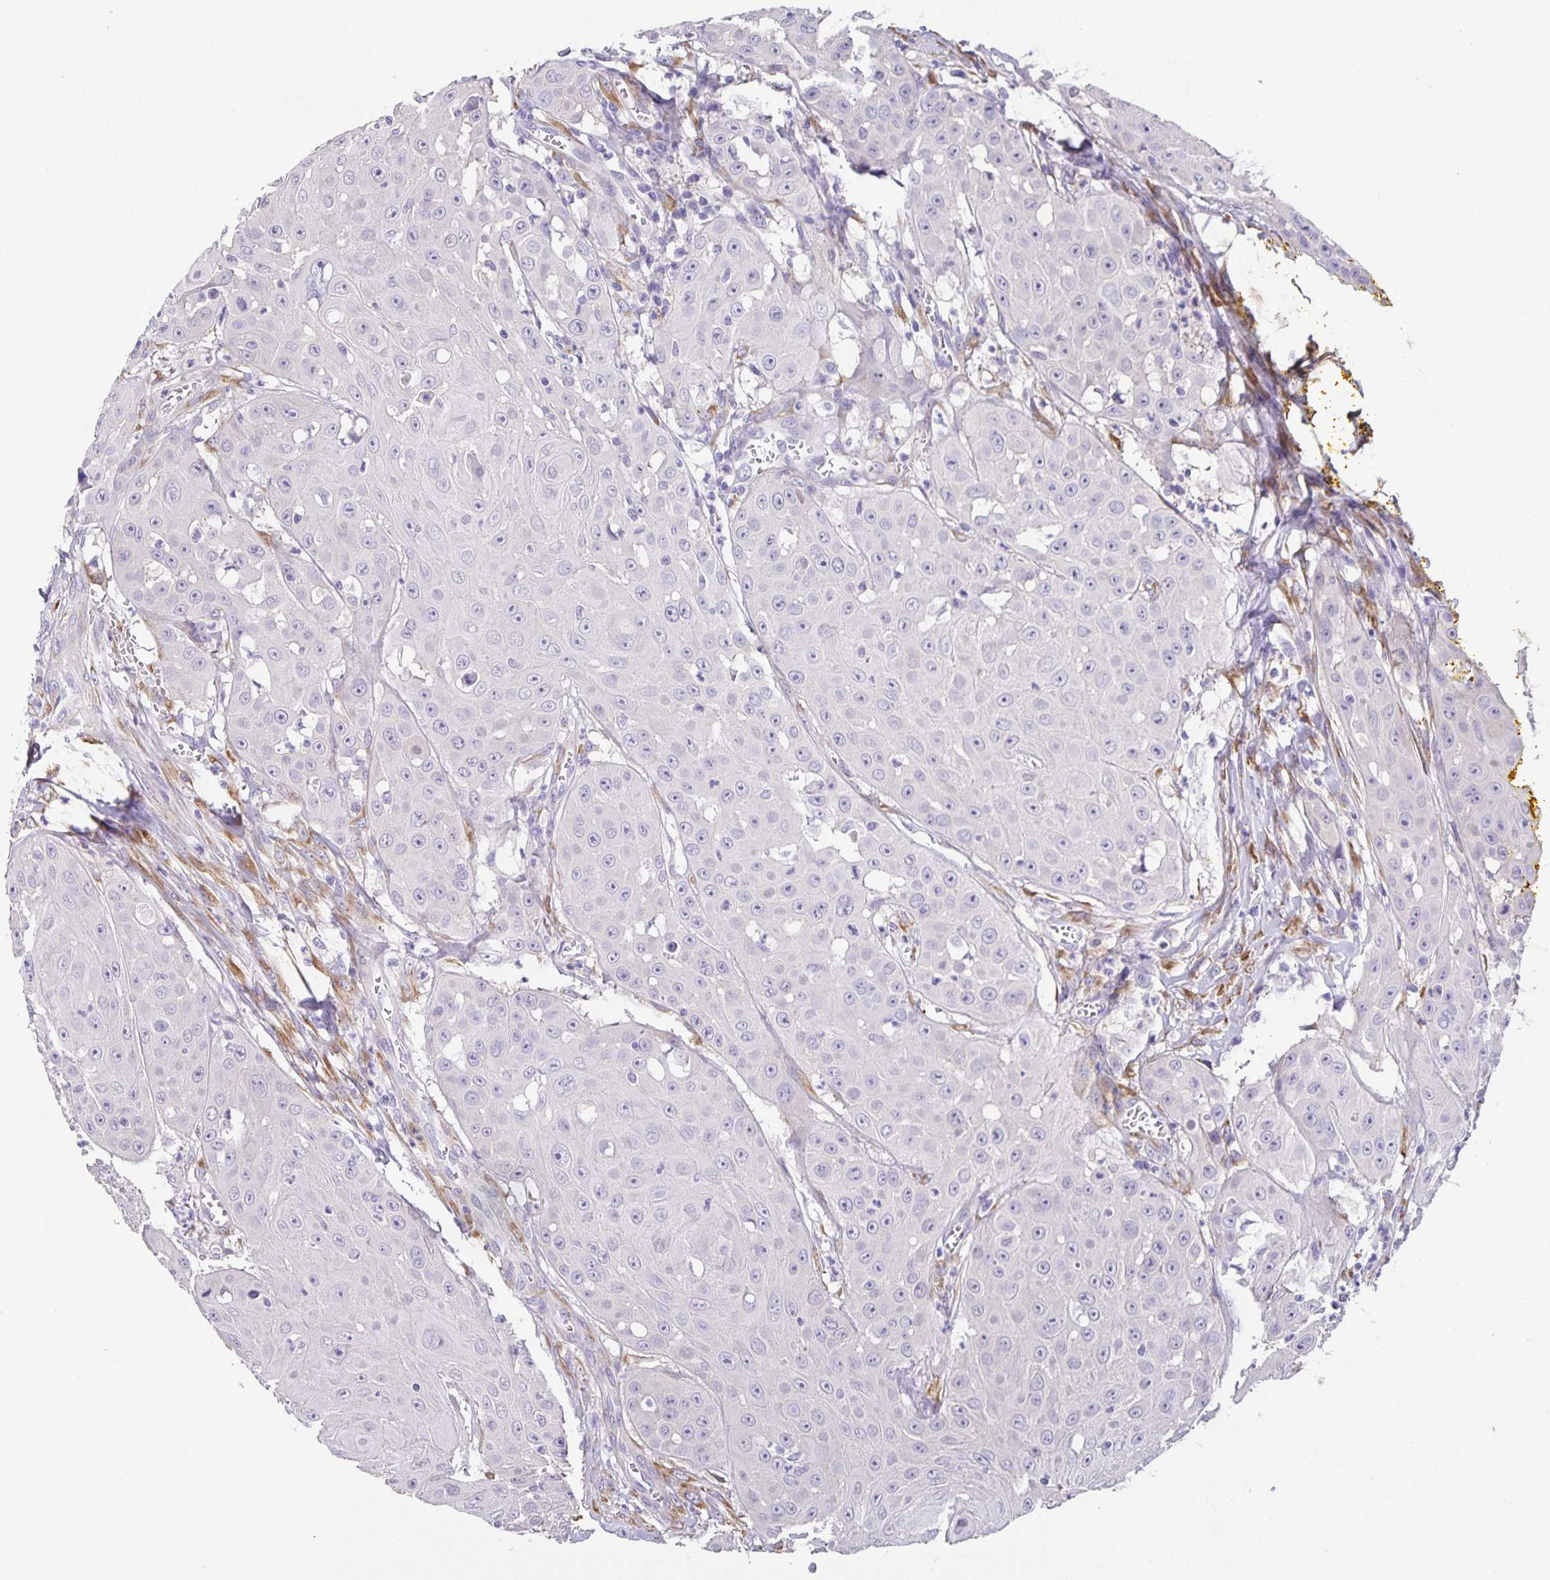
{"staining": {"intensity": "negative", "quantity": "none", "location": "none"}, "tissue": "head and neck cancer", "cell_type": "Tumor cells", "image_type": "cancer", "snomed": [{"axis": "morphology", "description": "Squamous cell carcinoma, NOS"}, {"axis": "topography", "description": "Oral tissue"}, {"axis": "topography", "description": "Head-Neck"}], "caption": "IHC of human head and neck cancer displays no expression in tumor cells.", "gene": "PRR36", "patient": {"sex": "male", "age": 81}}